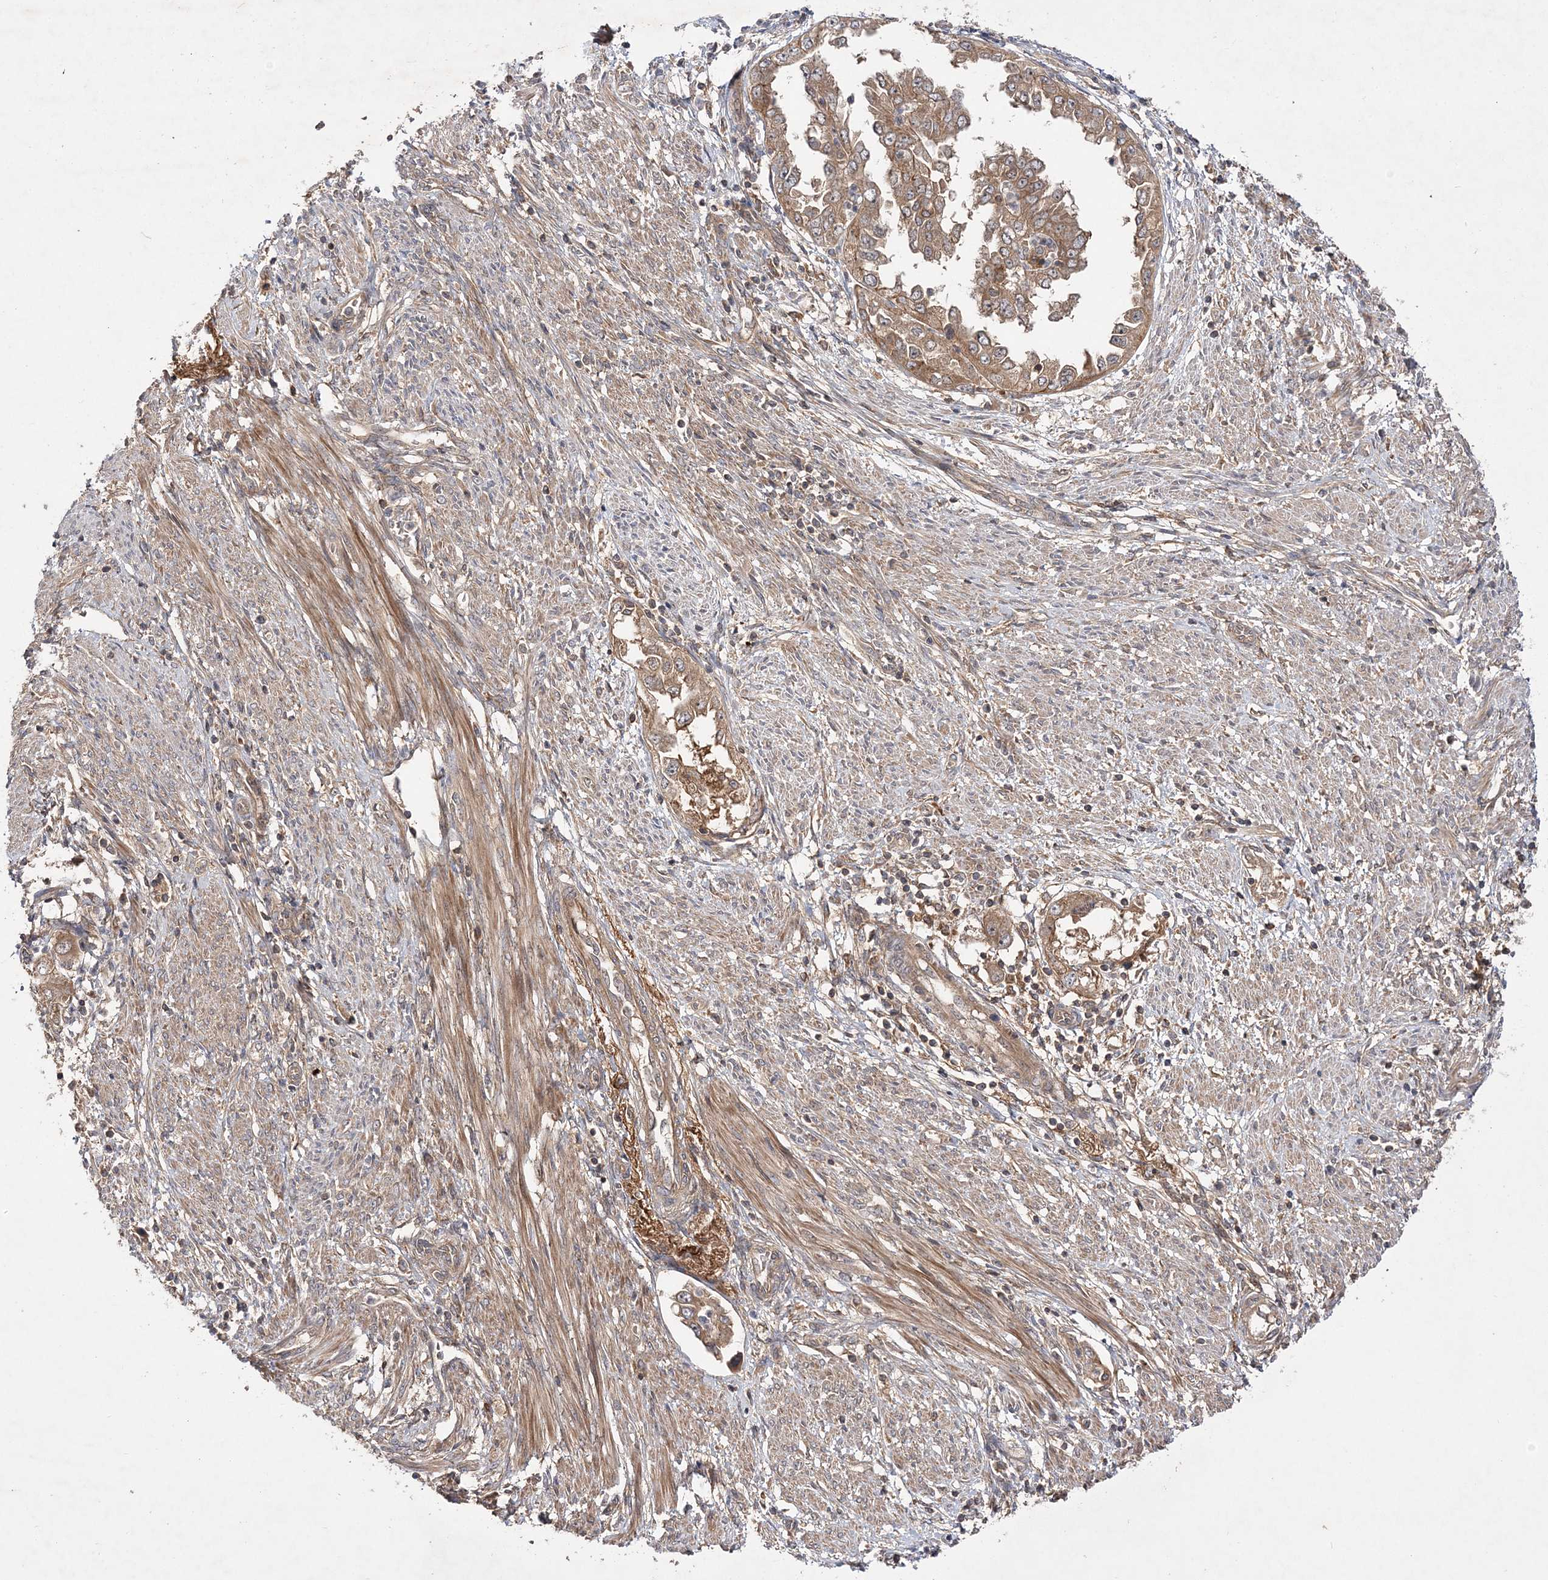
{"staining": {"intensity": "moderate", "quantity": ">75%", "location": "cytoplasmic/membranous"}, "tissue": "endometrial cancer", "cell_type": "Tumor cells", "image_type": "cancer", "snomed": [{"axis": "morphology", "description": "Adenocarcinoma, NOS"}, {"axis": "topography", "description": "Endometrium"}], "caption": "DAB immunohistochemical staining of endometrial adenocarcinoma reveals moderate cytoplasmic/membranous protein staining in about >75% of tumor cells.", "gene": "TMEM9B", "patient": {"sex": "female", "age": 85}}